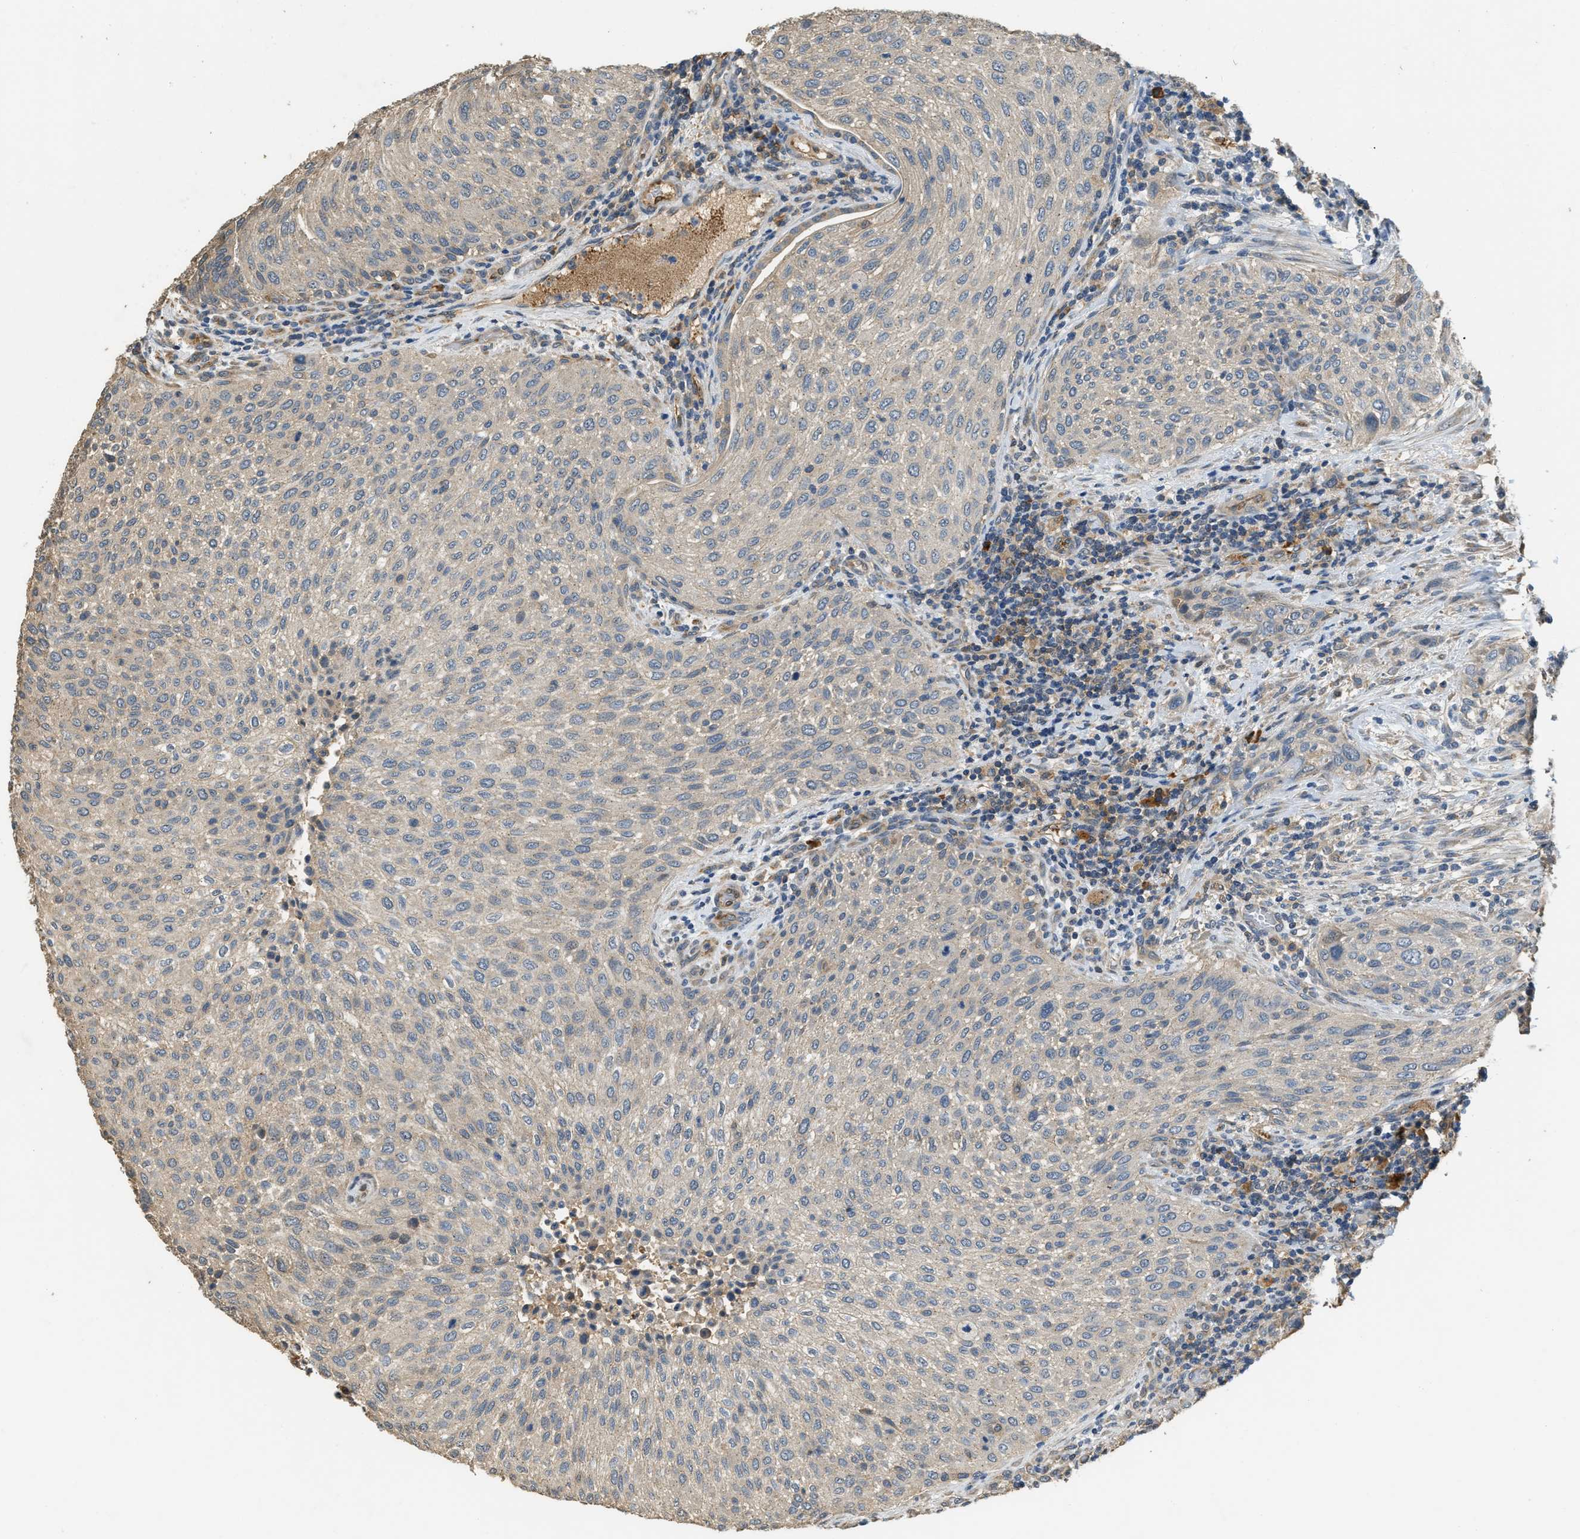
{"staining": {"intensity": "negative", "quantity": "none", "location": "none"}, "tissue": "urothelial cancer", "cell_type": "Tumor cells", "image_type": "cancer", "snomed": [{"axis": "morphology", "description": "Urothelial carcinoma, Low grade"}, {"axis": "morphology", "description": "Urothelial carcinoma, High grade"}, {"axis": "topography", "description": "Urinary bladder"}], "caption": "Immunohistochemistry (IHC) histopathology image of neoplastic tissue: urothelial cancer stained with DAB (3,3'-diaminobenzidine) demonstrates no significant protein staining in tumor cells. Brightfield microscopy of immunohistochemistry (IHC) stained with DAB (brown) and hematoxylin (blue), captured at high magnification.", "gene": "CFLAR", "patient": {"sex": "male", "age": 35}}